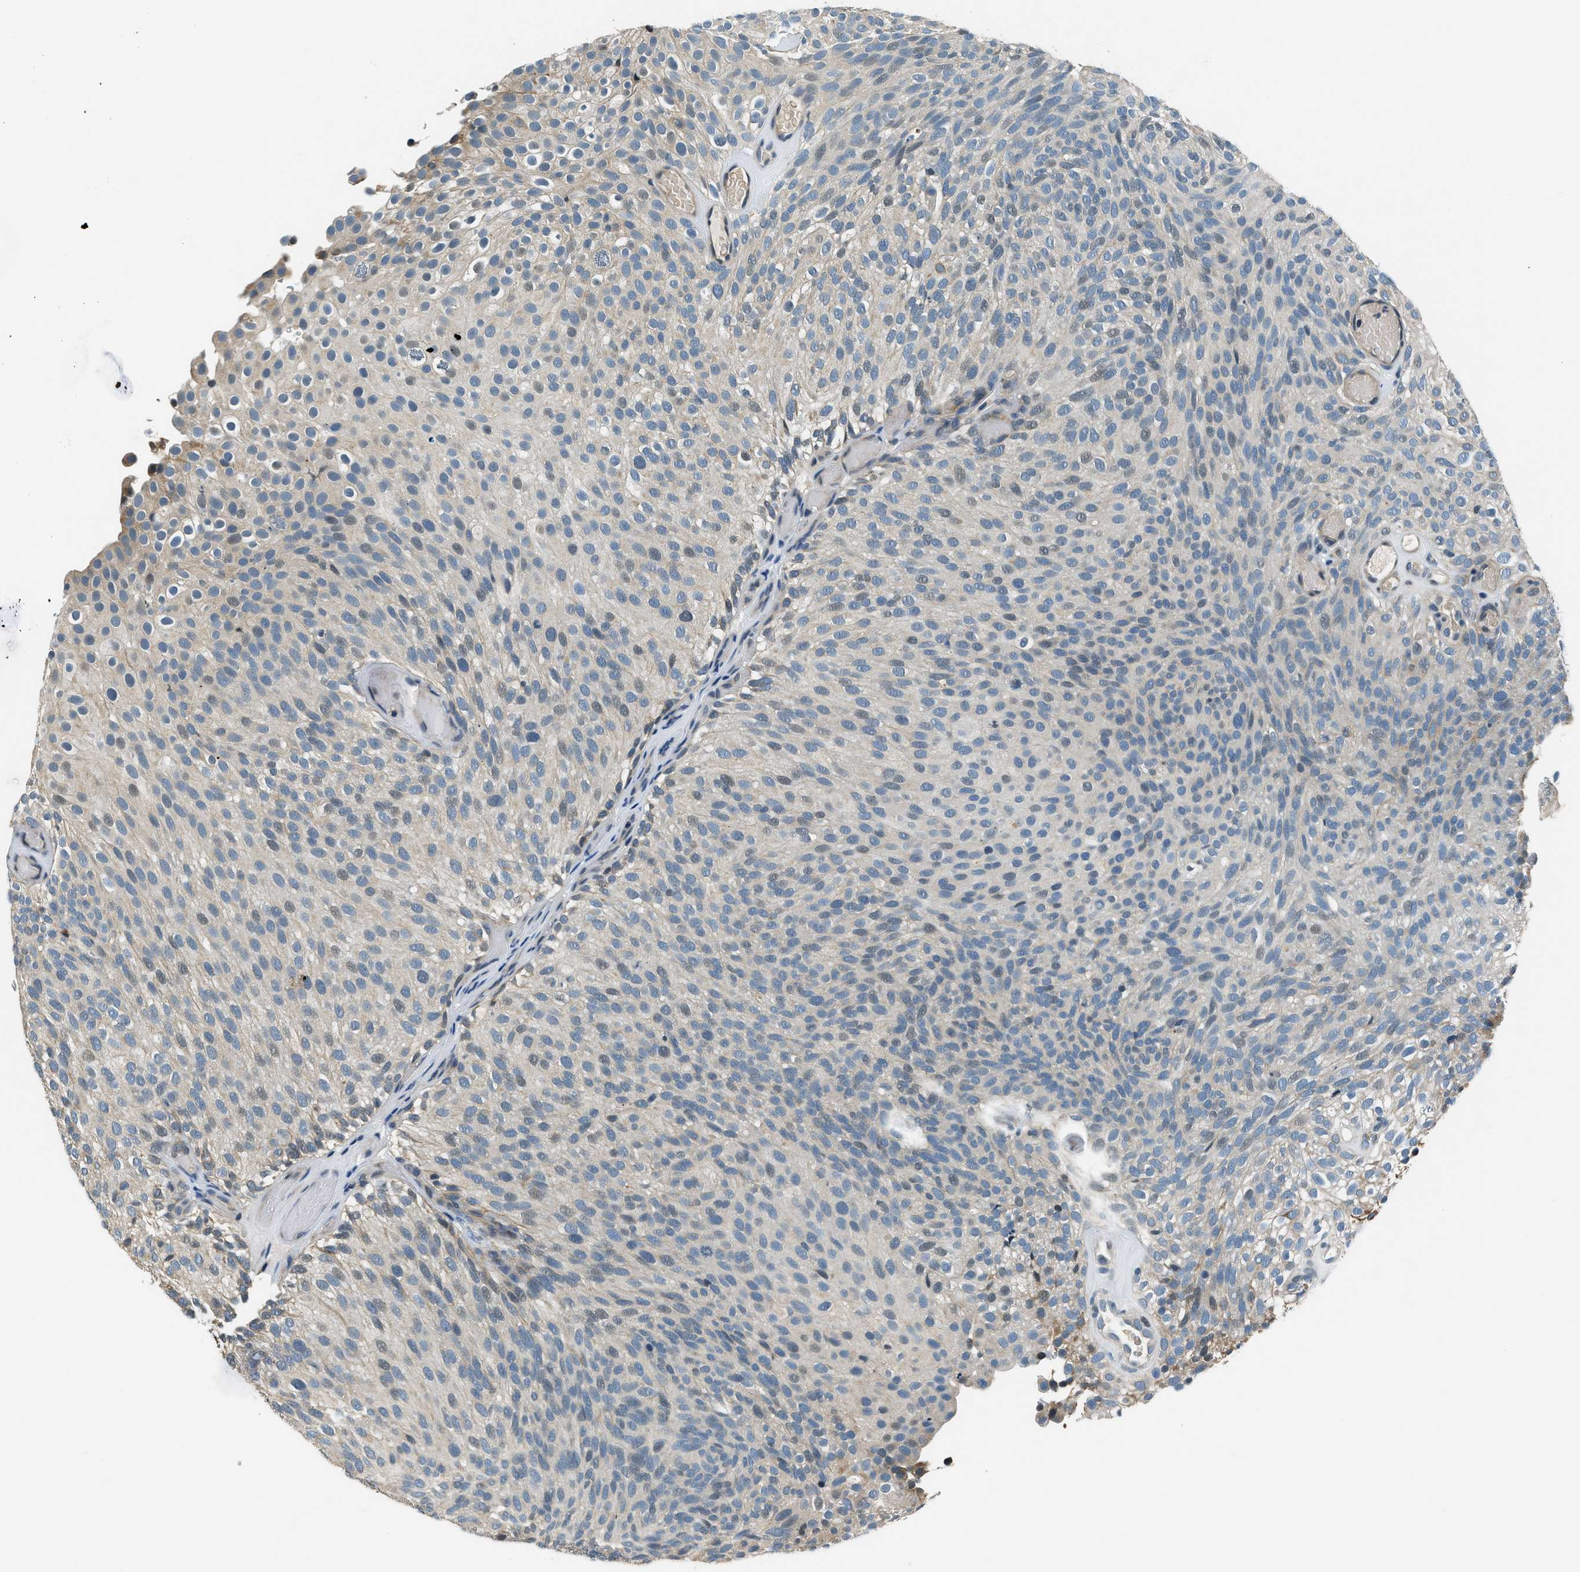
{"staining": {"intensity": "negative", "quantity": "none", "location": "none"}, "tissue": "urothelial cancer", "cell_type": "Tumor cells", "image_type": "cancer", "snomed": [{"axis": "morphology", "description": "Urothelial carcinoma, Low grade"}, {"axis": "topography", "description": "Urinary bladder"}], "caption": "There is no significant expression in tumor cells of urothelial cancer.", "gene": "NME8", "patient": {"sex": "male", "age": 78}}